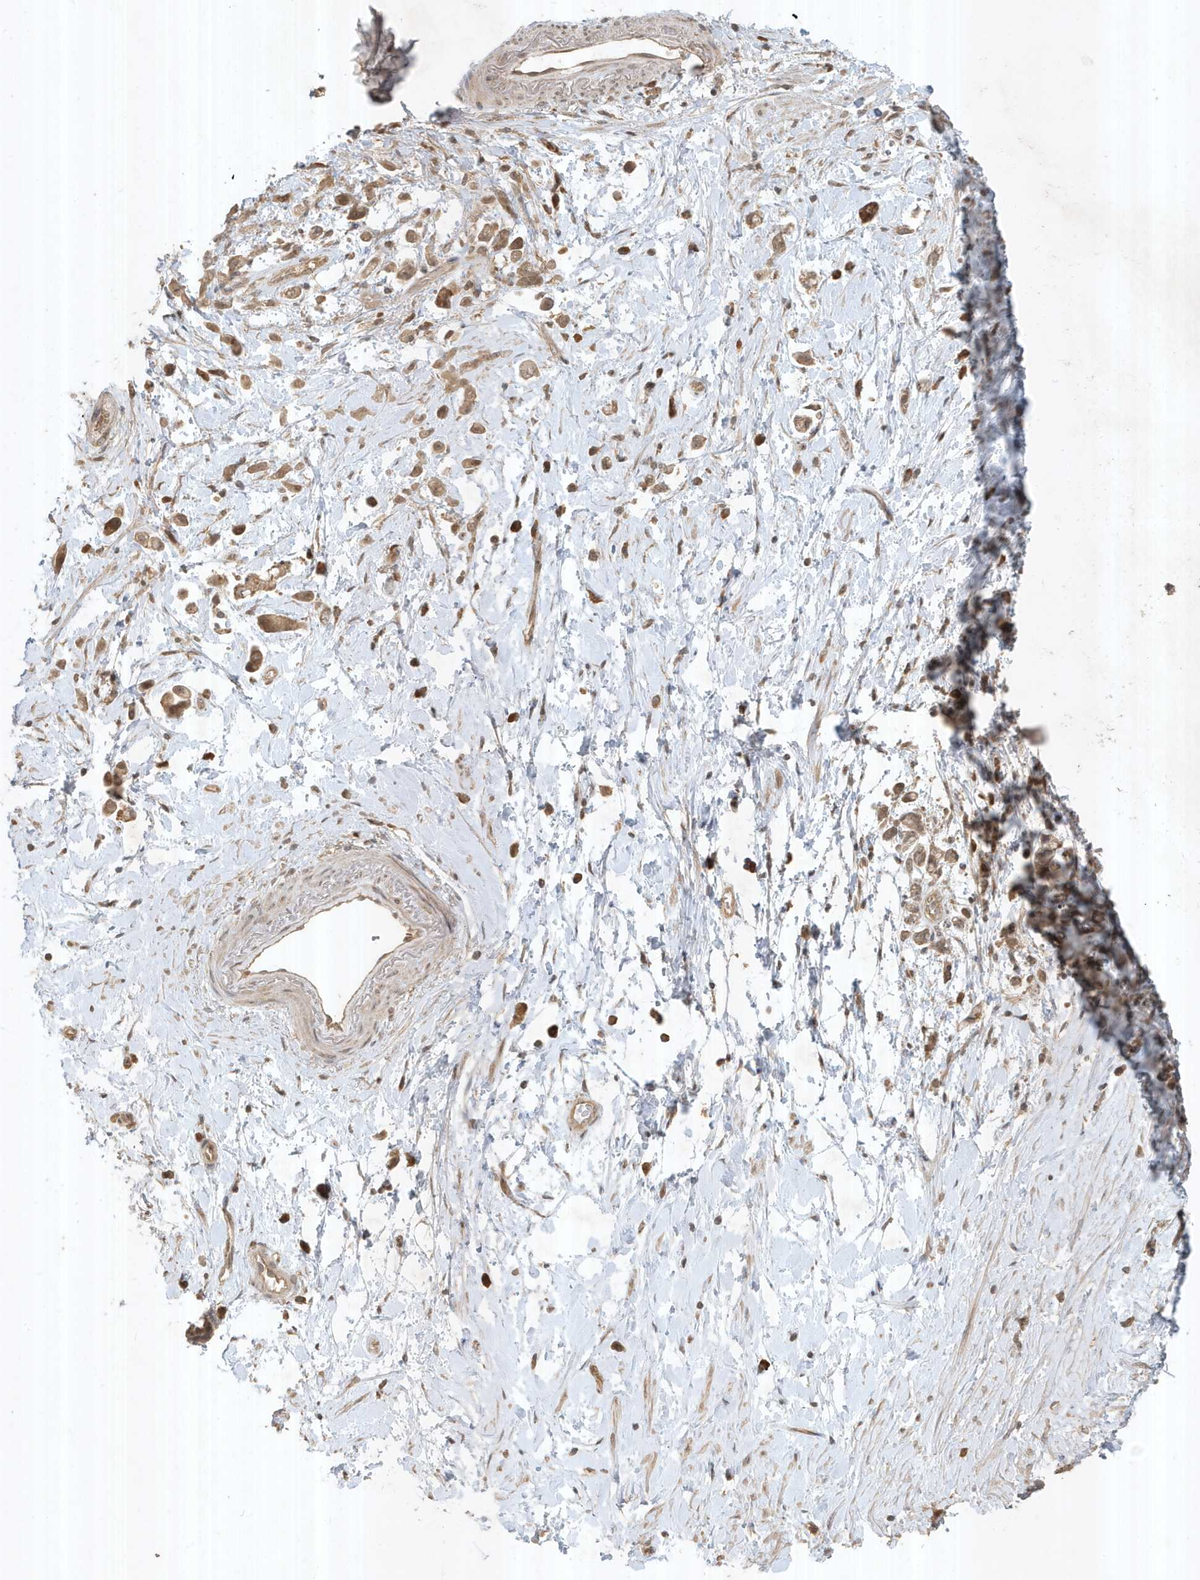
{"staining": {"intensity": "moderate", "quantity": ">75%", "location": "cytoplasmic/membranous"}, "tissue": "stomach cancer", "cell_type": "Tumor cells", "image_type": "cancer", "snomed": [{"axis": "morphology", "description": "Adenocarcinoma, NOS"}, {"axis": "topography", "description": "Stomach"}], "caption": "Immunohistochemical staining of stomach cancer (adenocarcinoma) demonstrates medium levels of moderate cytoplasmic/membranous protein positivity in approximately >75% of tumor cells.", "gene": "ABCB9", "patient": {"sex": "female", "age": 60}}